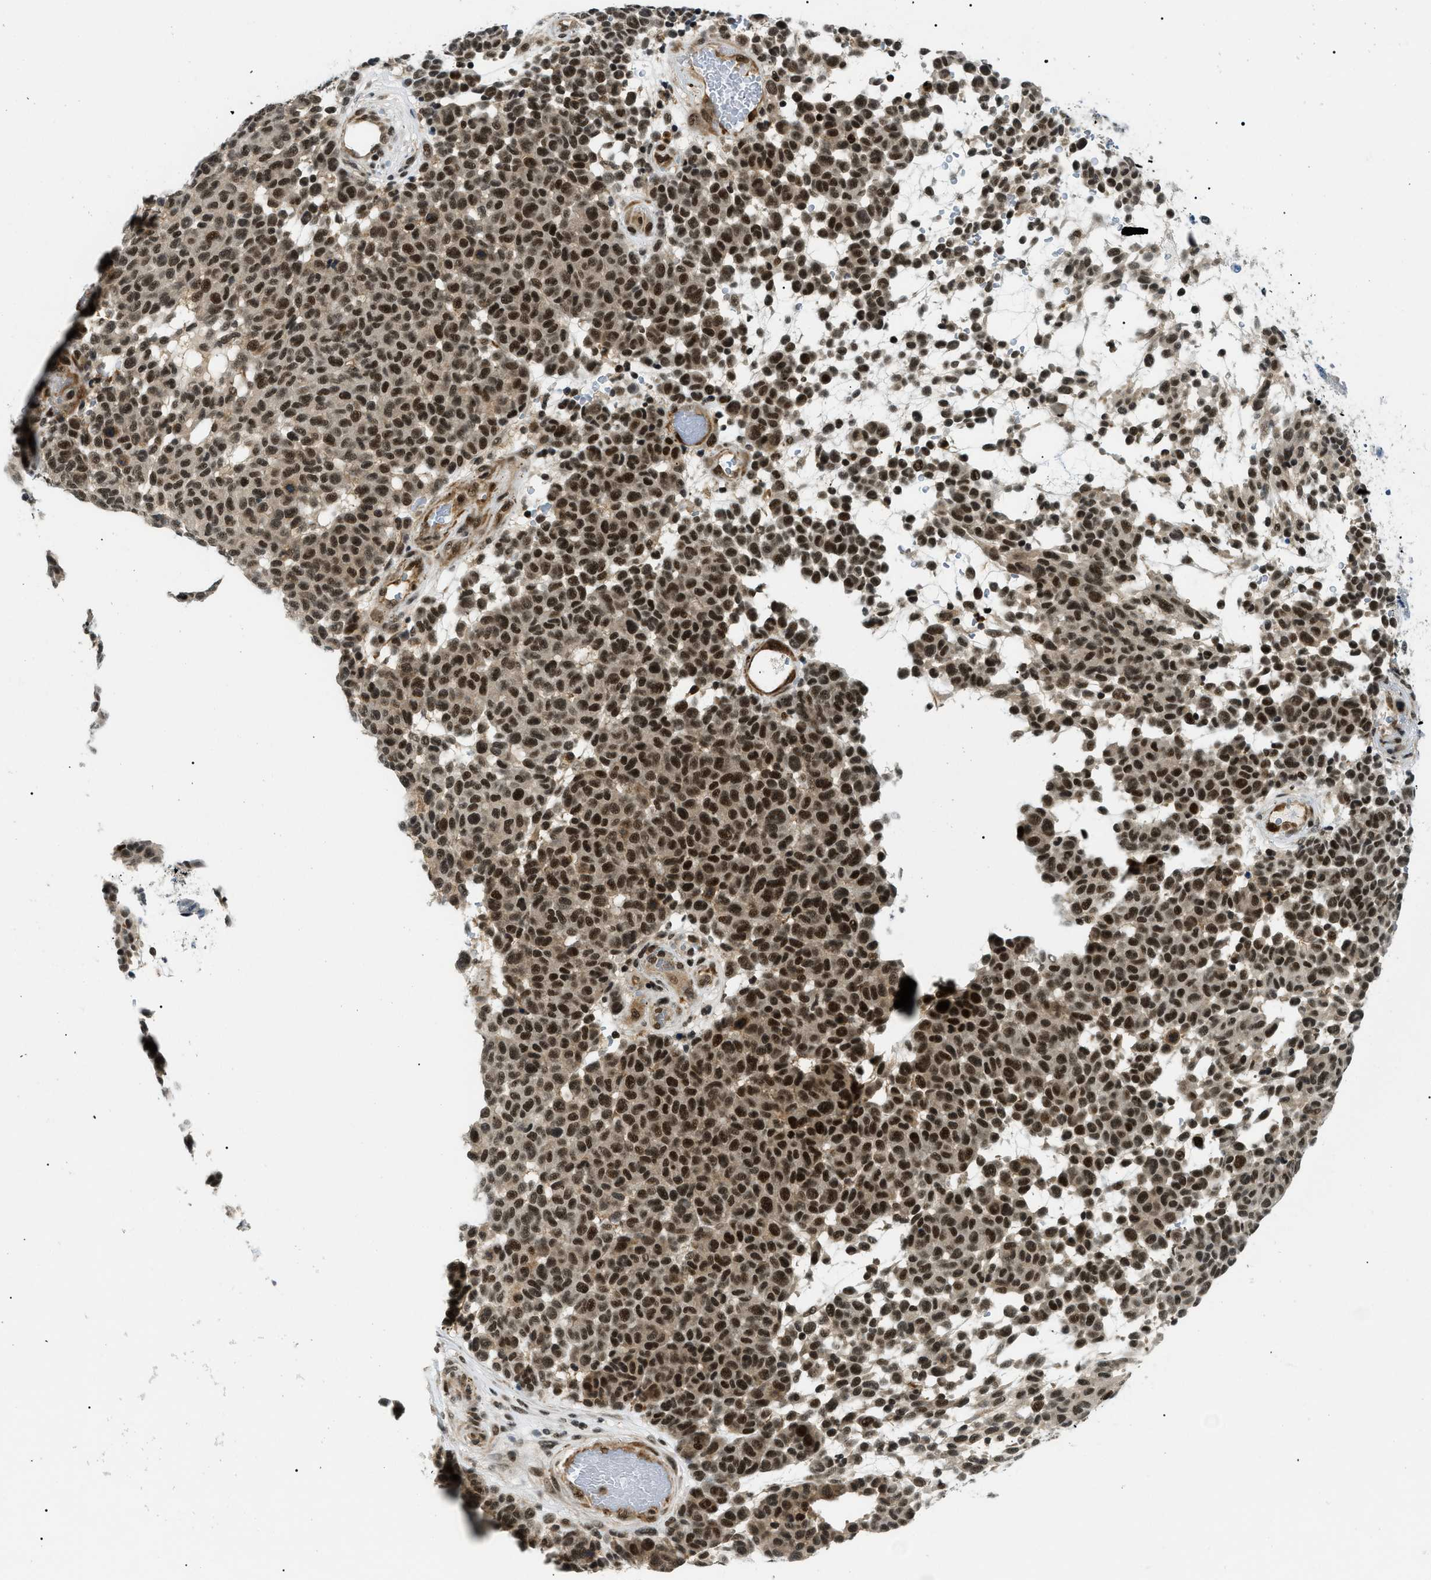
{"staining": {"intensity": "strong", "quantity": ">75%", "location": "nuclear"}, "tissue": "melanoma", "cell_type": "Tumor cells", "image_type": "cancer", "snomed": [{"axis": "morphology", "description": "Malignant melanoma, NOS"}, {"axis": "topography", "description": "Skin"}], "caption": "Protein analysis of melanoma tissue reveals strong nuclear staining in about >75% of tumor cells.", "gene": "RBM15", "patient": {"sex": "male", "age": 59}}